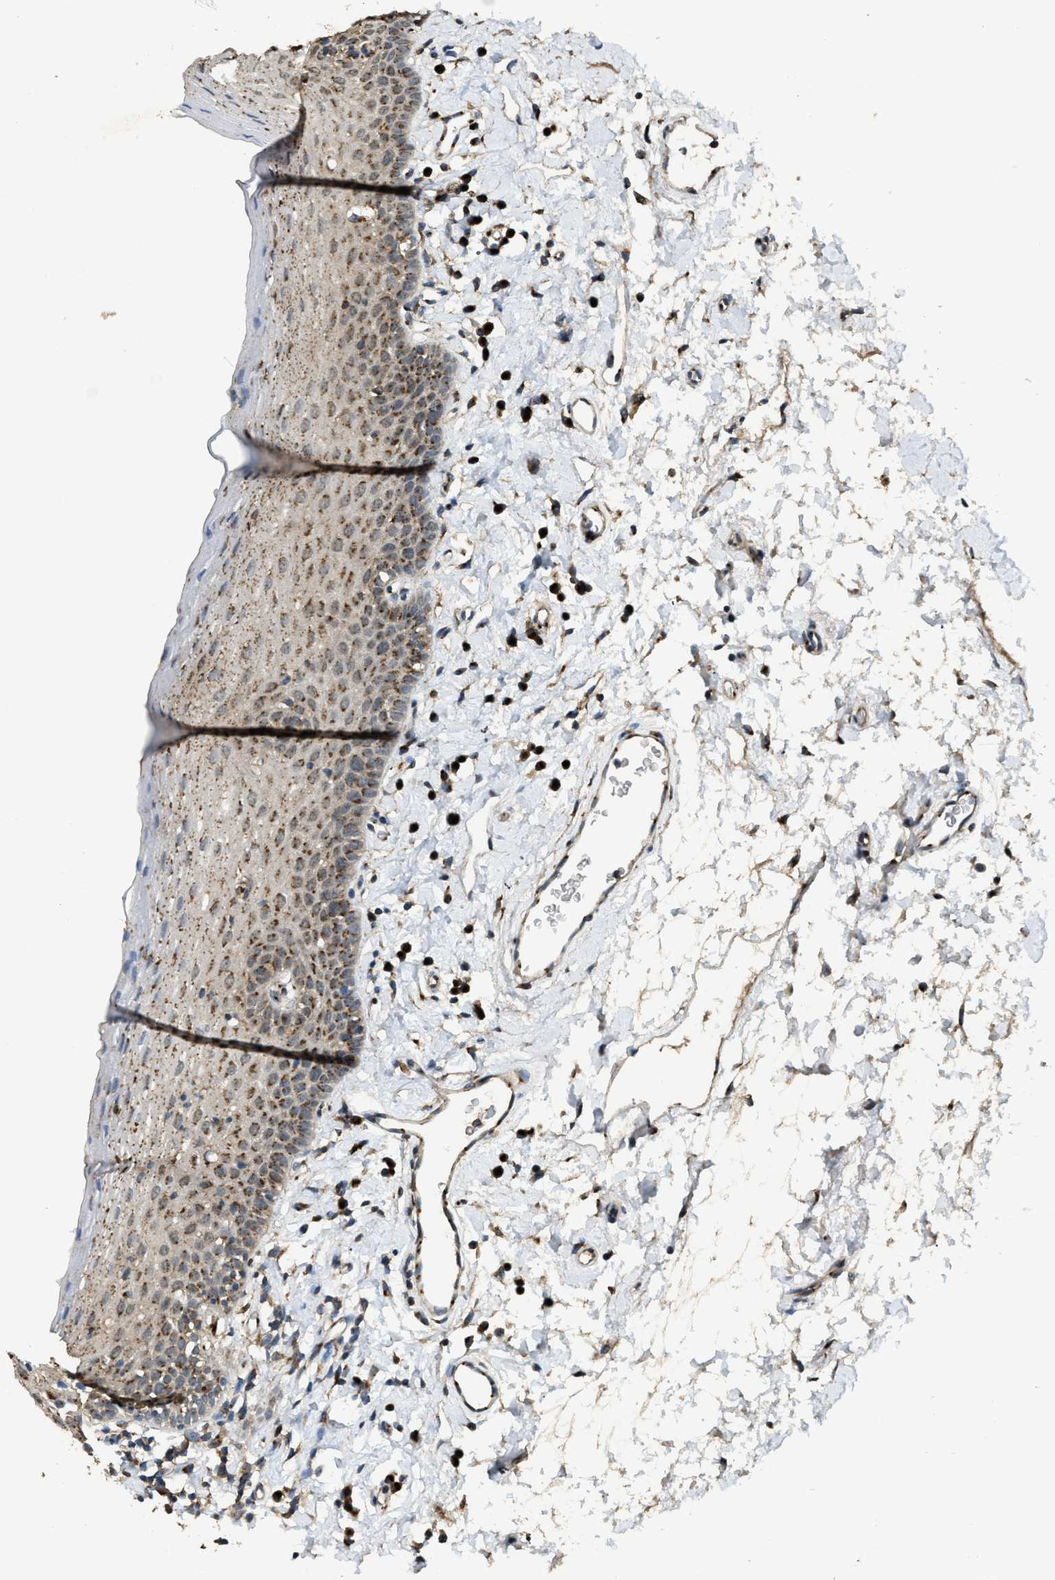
{"staining": {"intensity": "moderate", "quantity": "25%-75%", "location": "cytoplasmic/membranous"}, "tissue": "oral mucosa", "cell_type": "Squamous epithelial cells", "image_type": "normal", "snomed": [{"axis": "morphology", "description": "Normal tissue, NOS"}, {"axis": "topography", "description": "Oral tissue"}], "caption": "Immunohistochemical staining of benign human oral mucosa exhibits moderate cytoplasmic/membranous protein staining in approximately 25%-75% of squamous epithelial cells.", "gene": "IPO7", "patient": {"sex": "male", "age": 66}}